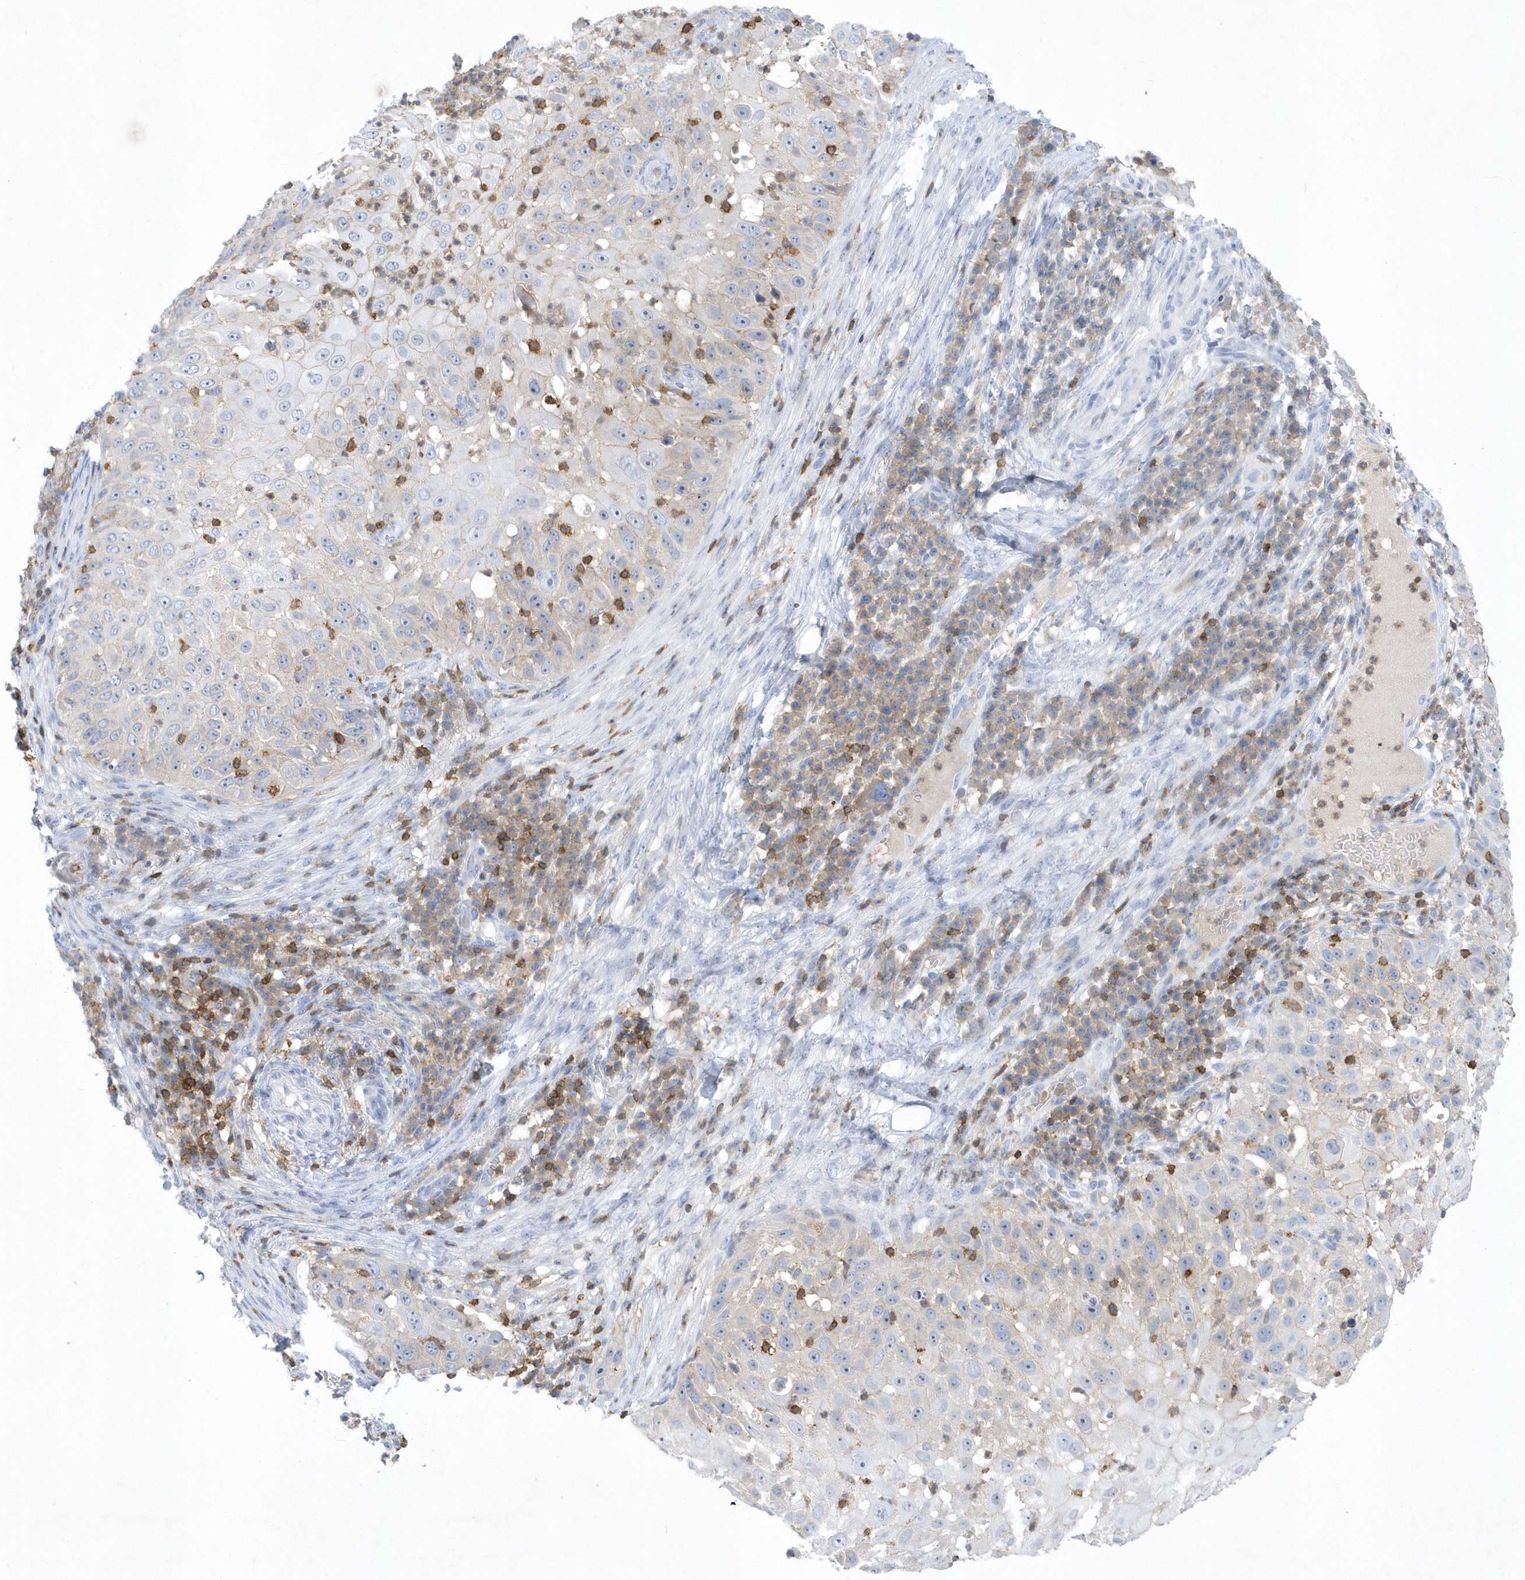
{"staining": {"intensity": "negative", "quantity": "none", "location": "none"}, "tissue": "skin cancer", "cell_type": "Tumor cells", "image_type": "cancer", "snomed": [{"axis": "morphology", "description": "Squamous cell carcinoma, NOS"}, {"axis": "topography", "description": "Skin"}], "caption": "Immunohistochemistry (IHC) photomicrograph of human skin squamous cell carcinoma stained for a protein (brown), which demonstrates no expression in tumor cells.", "gene": "PSD4", "patient": {"sex": "female", "age": 44}}